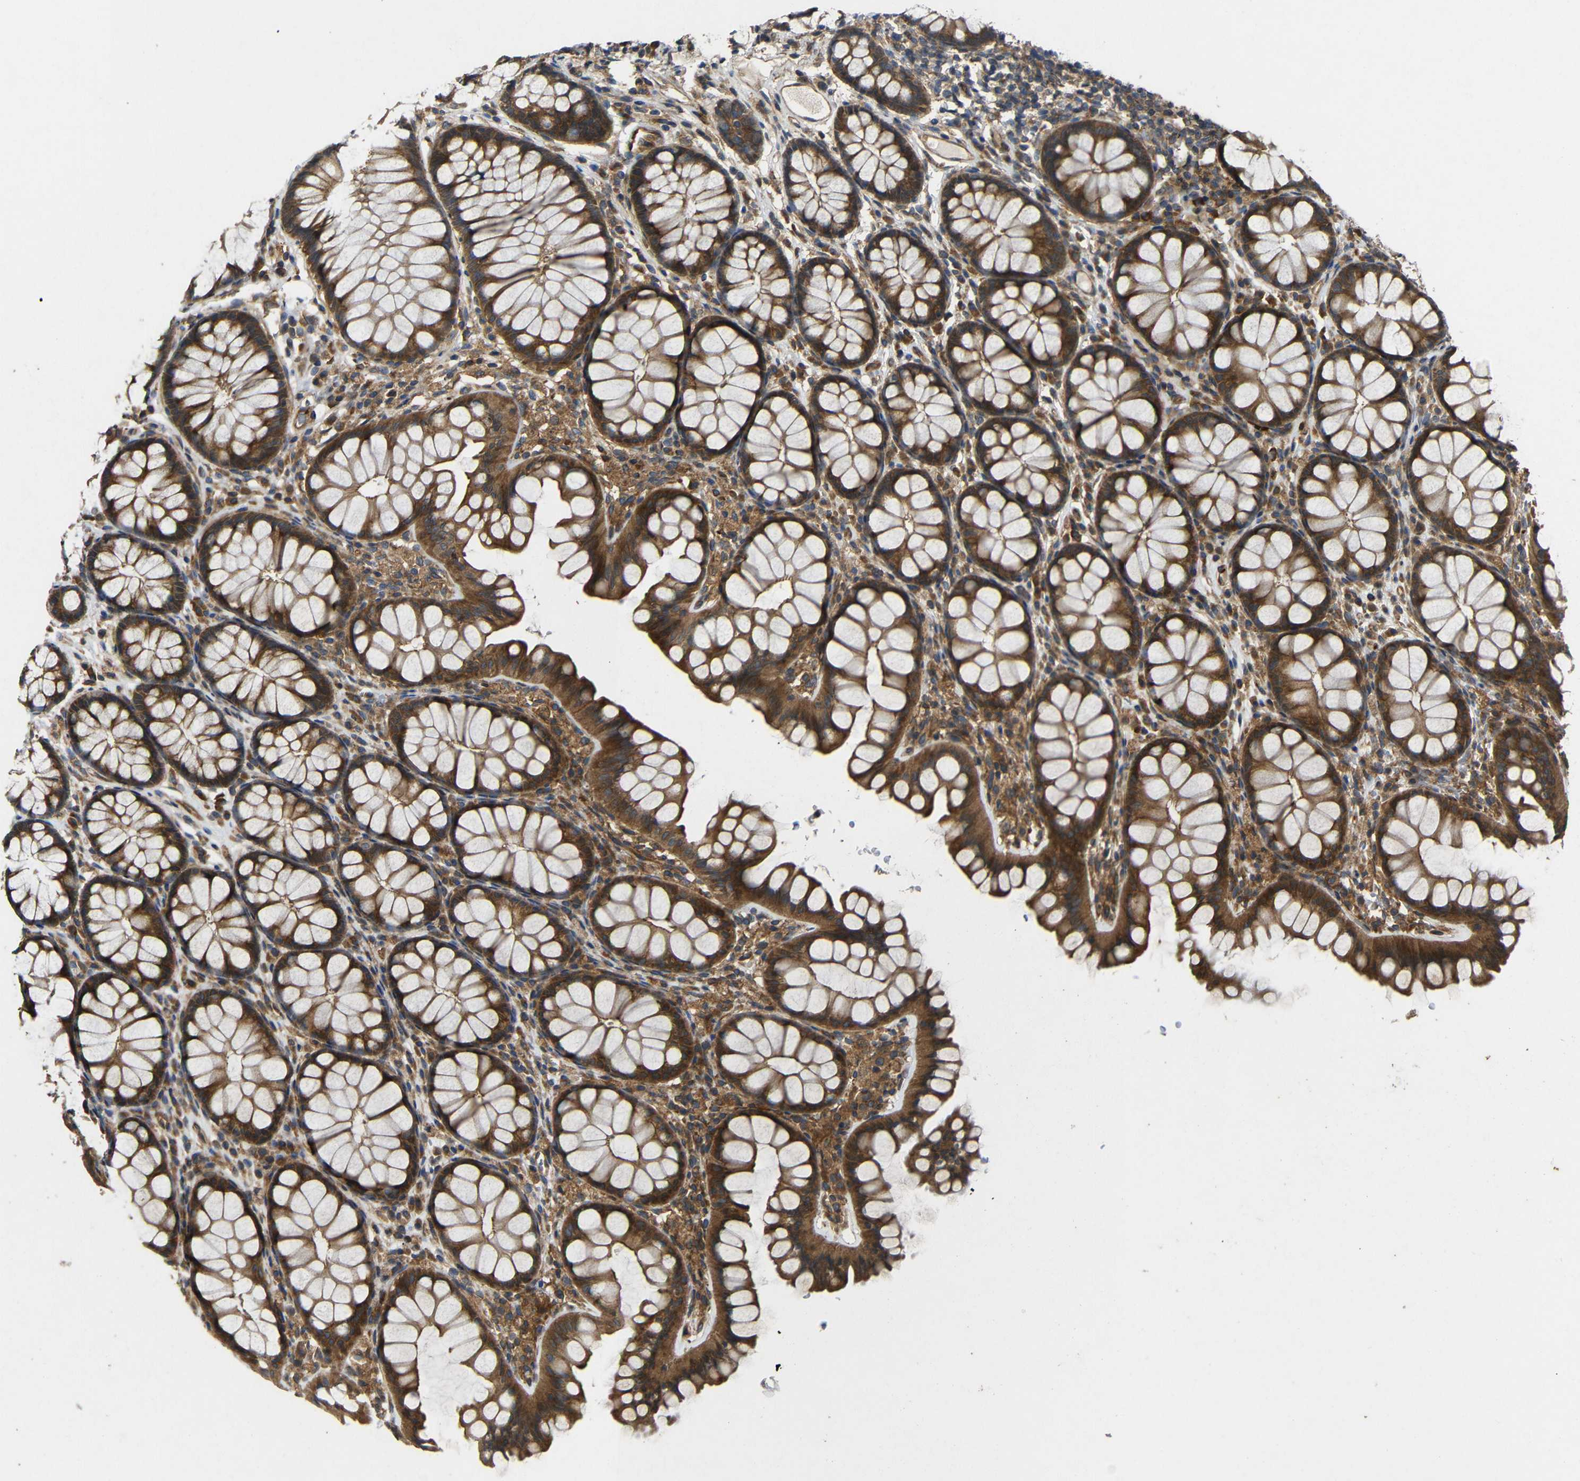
{"staining": {"intensity": "strong", "quantity": ">75%", "location": "cytoplasmic/membranous"}, "tissue": "colon", "cell_type": "Endothelial cells", "image_type": "normal", "snomed": [{"axis": "morphology", "description": "Normal tissue, NOS"}, {"axis": "topography", "description": "Colon"}], "caption": "This image reveals normal colon stained with immunohistochemistry to label a protein in brown. The cytoplasmic/membranous of endothelial cells show strong positivity for the protein. Nuclei are counter-stained blue.", "gene": "EIF2S1", "patient": {"sex": "female", "age": 55}}